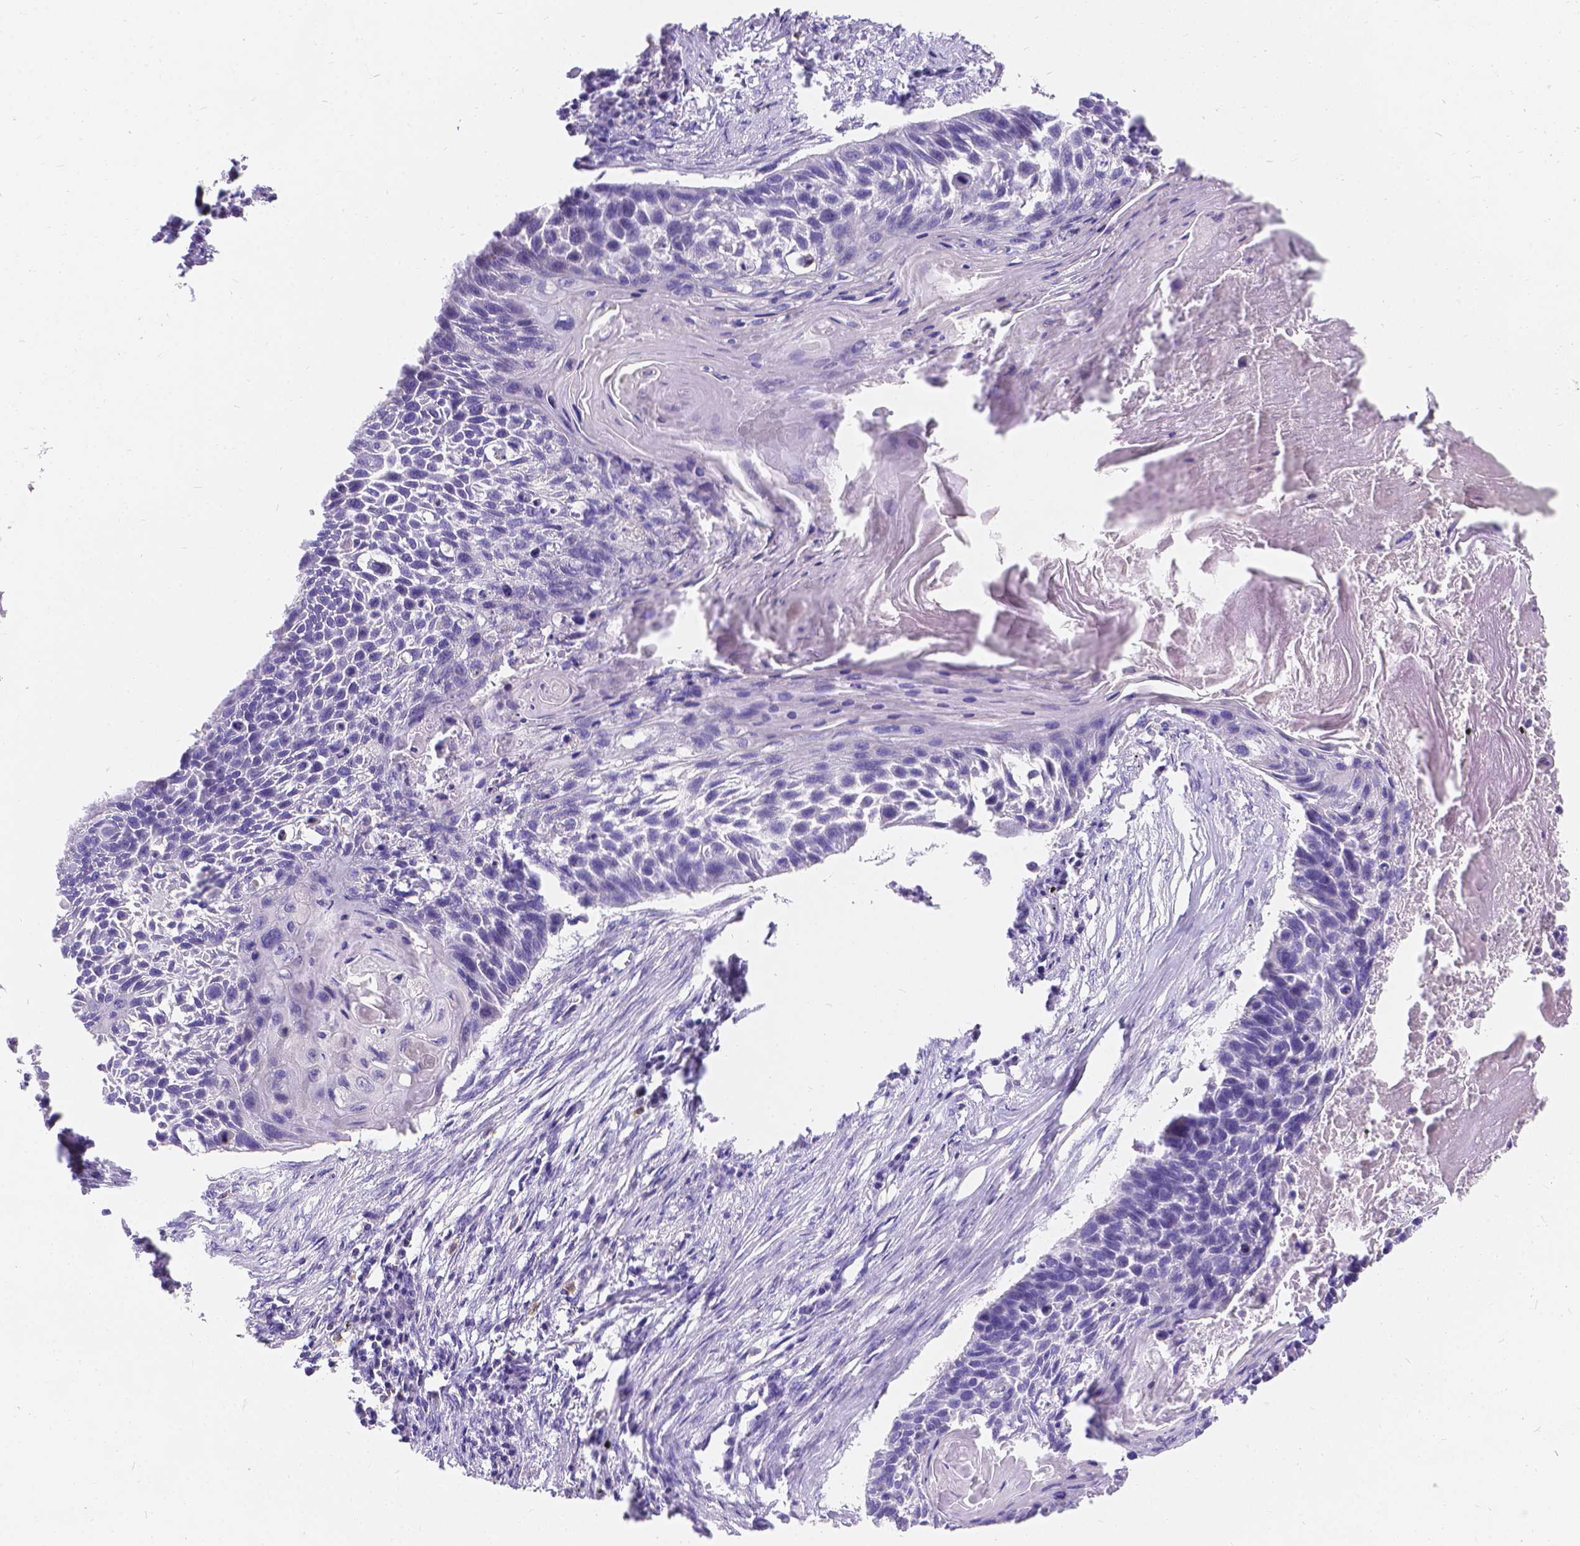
{"staining": {"intensity": "negative", "quantity": "none", "location": "none"}, "tissue": "lung cancer", "cell_type": "Tumor cells", "image_type": "cancer", "snomed": [{"axis": "morphology", "description": "Squamous cell carcinoma, NOS"}, {"axis": "topography", "description": "Lung"}], "caption": "The immunohistochemistry (IHC) image has no significant expression in tumor cells of lung cancer (squamous cell carcinoma) tissue. (Immunohistochemistry (ihc), brightfield microscopy, high magnification).", "gene": "GNRHR", "patient": {"sex": "male", "age": 78}}